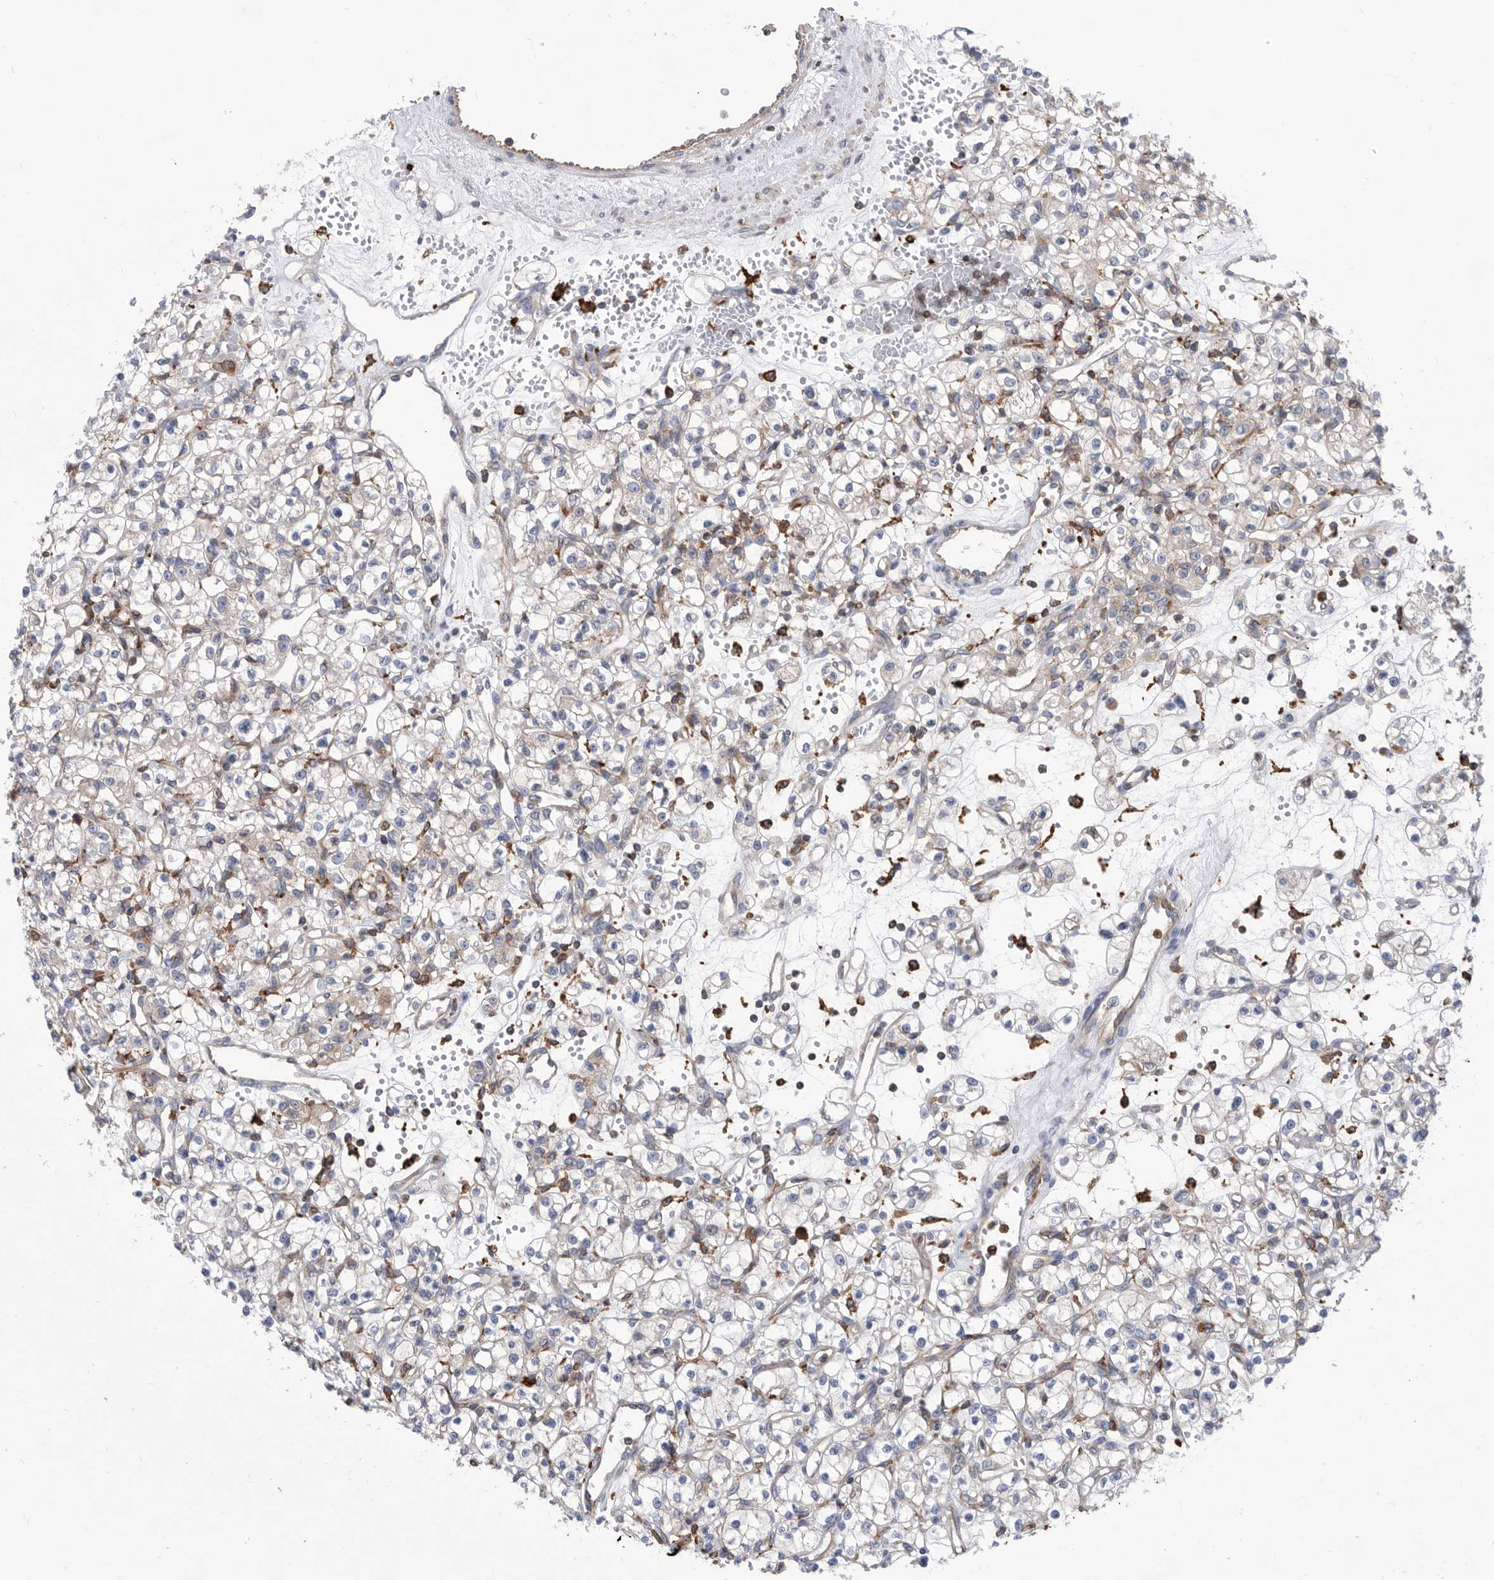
{"staining": {"intensity": "negative", "quantity": "none", "location": "none"}, "tissue": "renal cancer", "cell_type": "Tumor cells", "image_type": "cancer", "snomed": [{"axis": "morphology", "description": "Adenocarcinoma, NOS"}, {"axis": "topography", "description": "Kidney"}], "caption": "This is an IHC image of human renal adenocarcinoma. There is no staining in tumor cells.", "gene": "SMG7", "patient": {"sex": "female", "age": 59}}